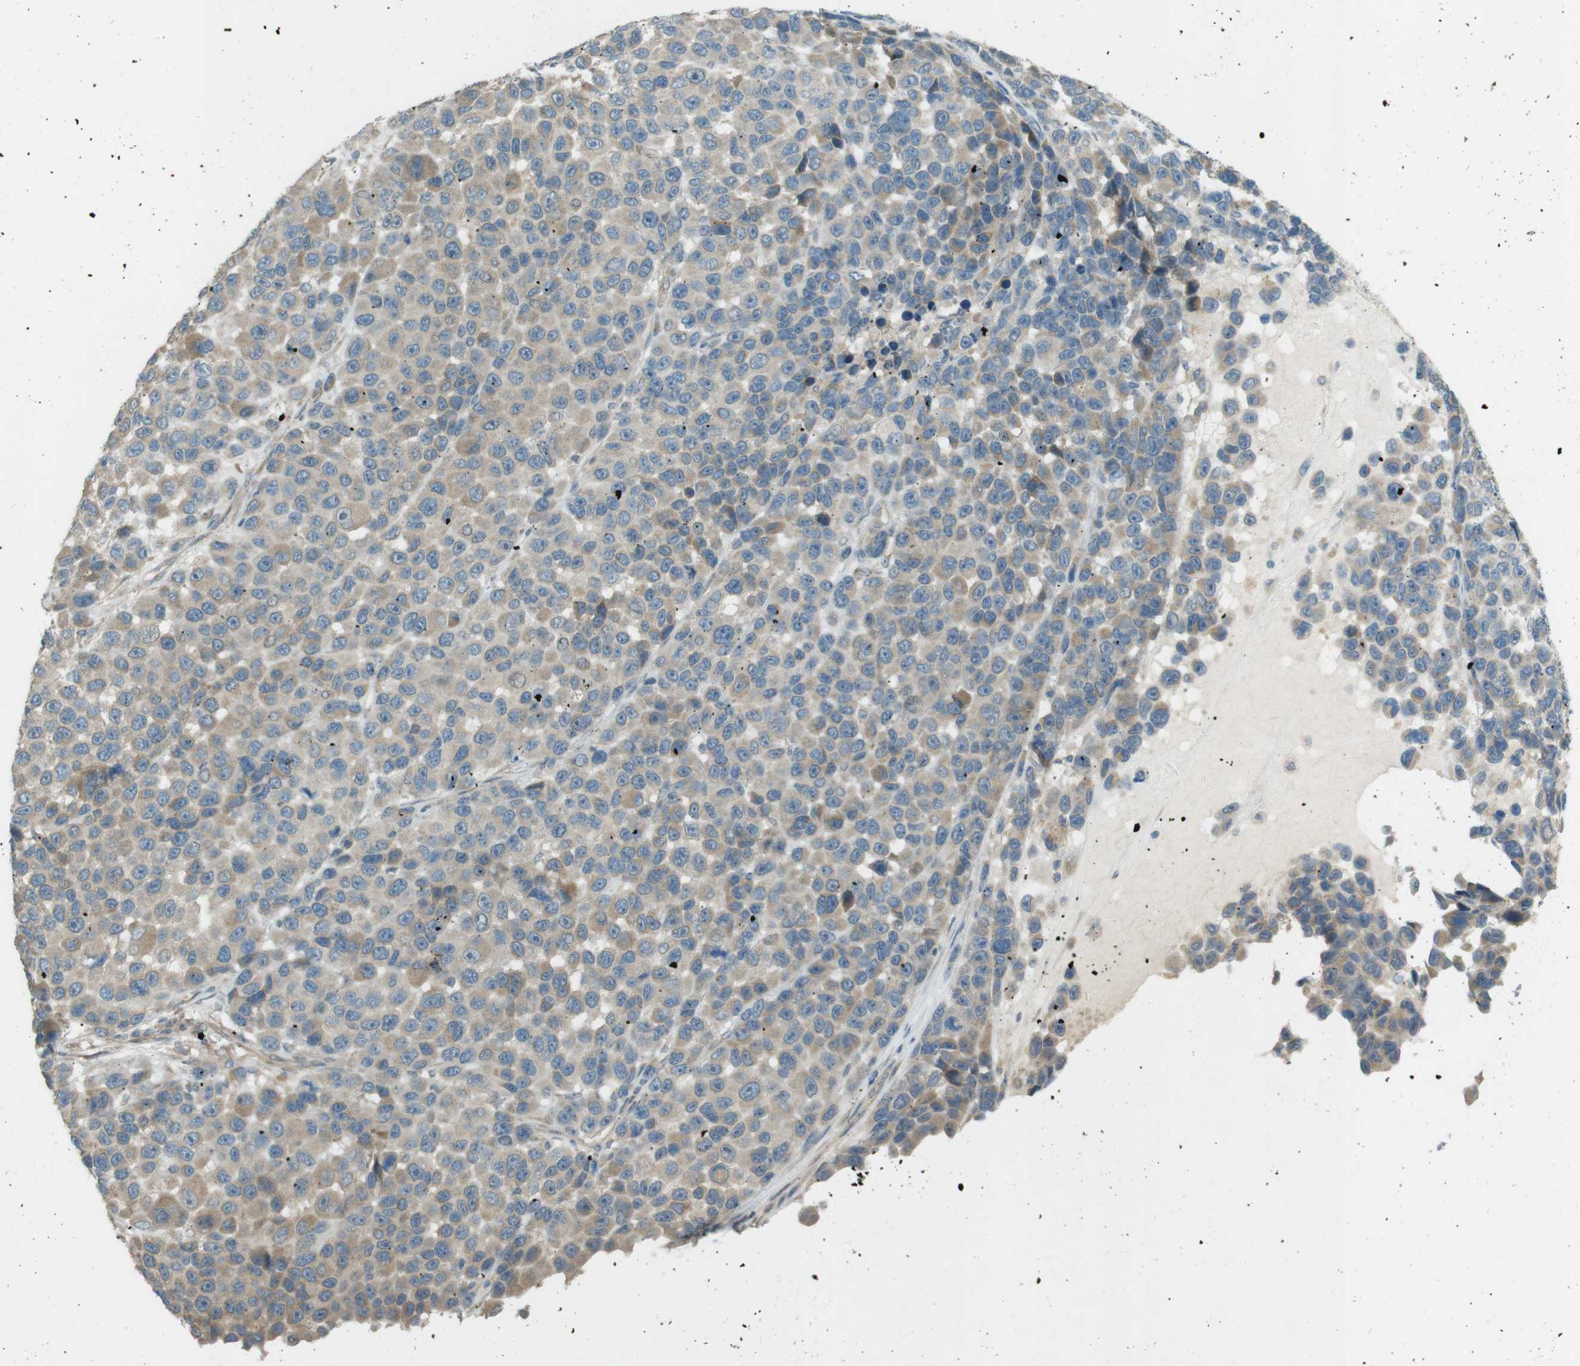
{"staining": {"intensity": "moderate", "quantity": "<25%", "location": "cytoplasmic/membranous"}, "tissue": "melanoma", "cell_type": "Tumor cells", "image_type": "cancer", "snomed": [{"axis": "morphology", "description": "Malignant melanoma, NOS"}, {"axis": "topography", "description": "Skin"}], "caption": "Human malignant melanoma stained for a protein (brown) demonstrates moderate cytoplasmic/membranous positive positivity in about <25% of tumor cells.", "gene": "TMEM41B", "patient": {"sex": "male", "age": 53}}